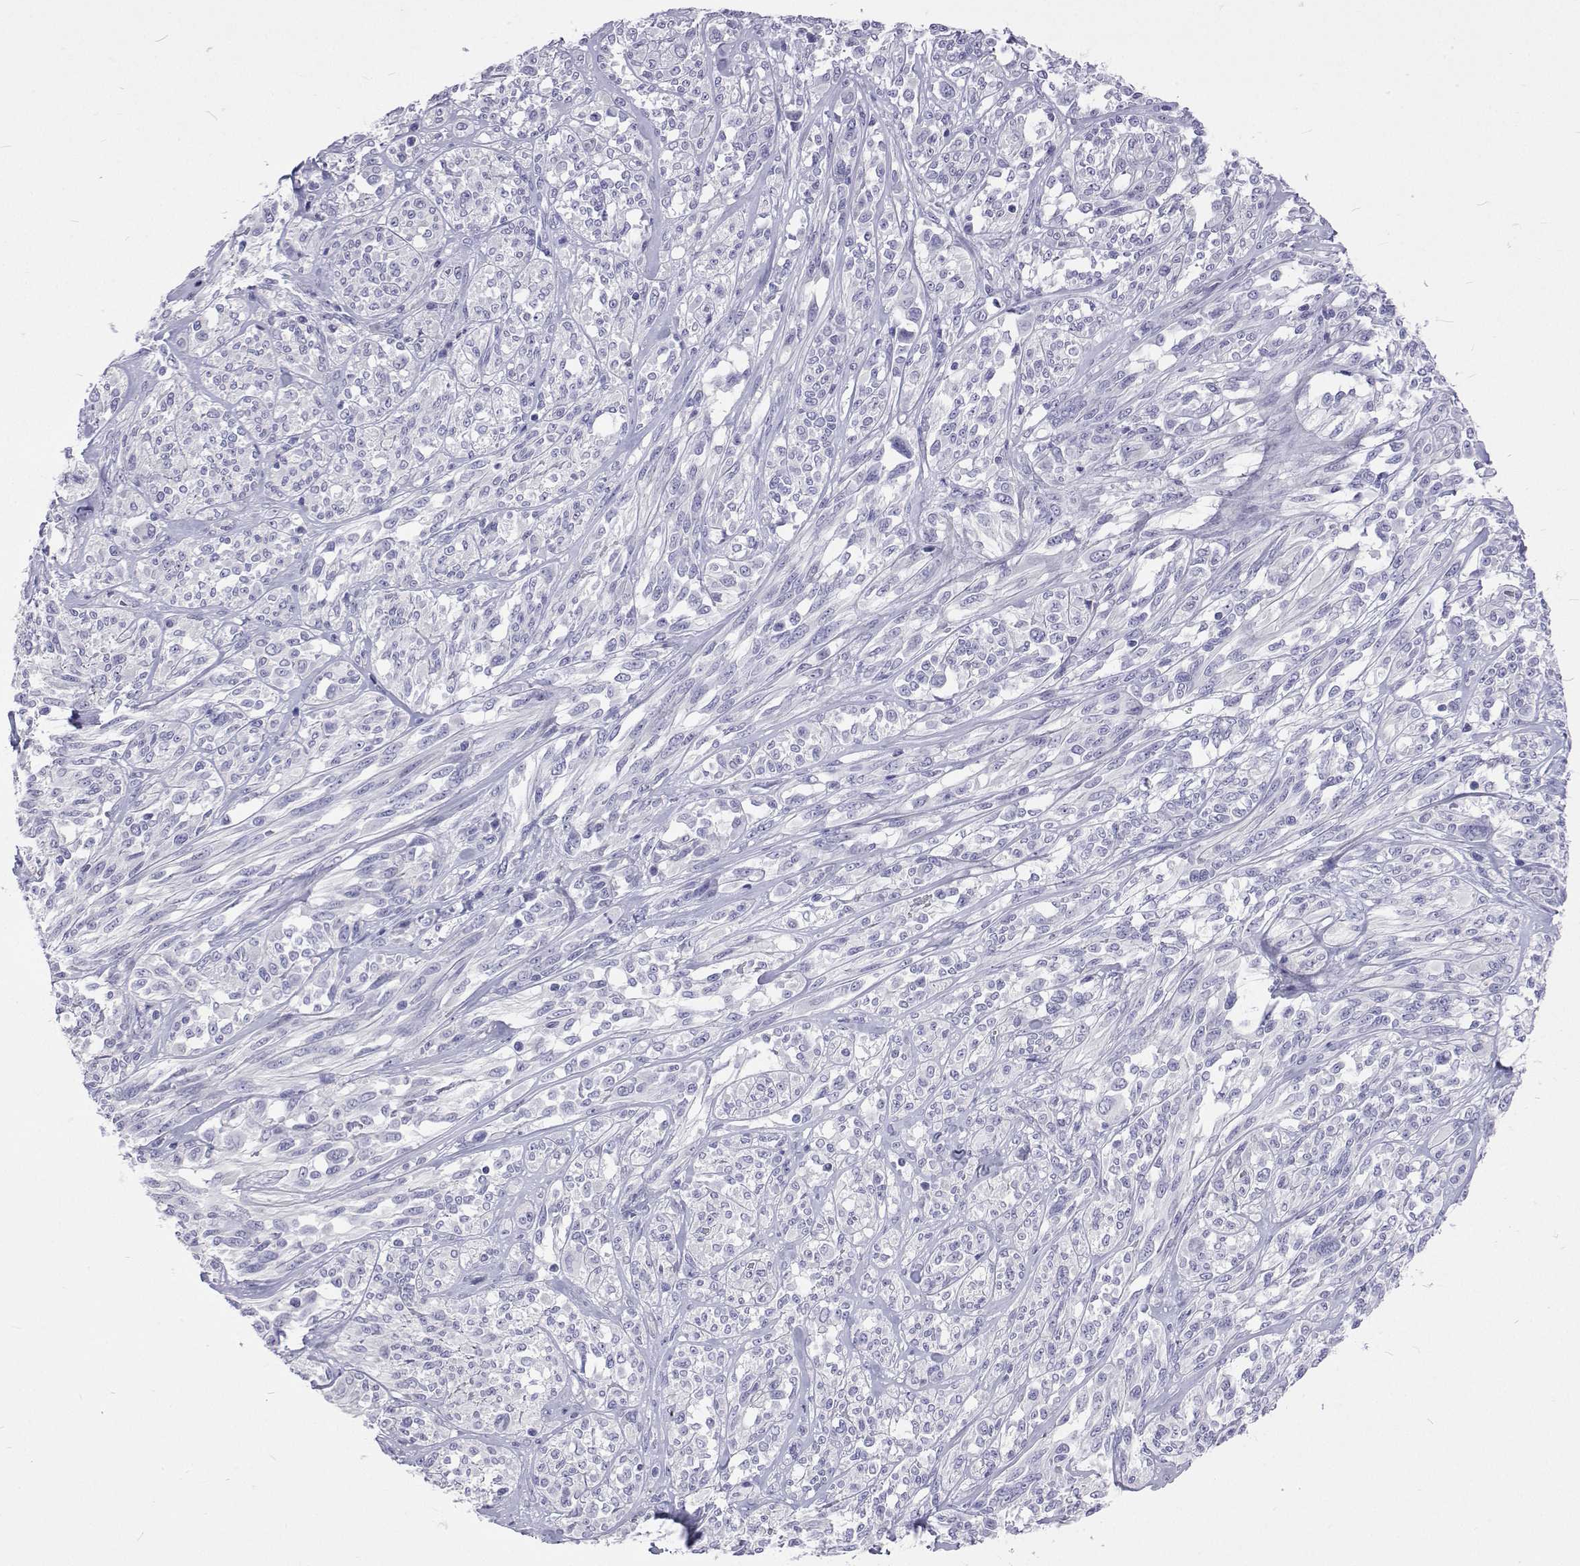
{"staining": {"intensity": "negative", "quantity": "none", "location": "none"}, "tissue": "melanoma", "cell_type": "Tumor cells", "image_type": "cancer", "snomed": [{"axis": "morphology", "description": "Malignant melanoma, NOS"}, {"axis": "topography", "description": "Skin"}], "caption": "Immunohistochemistry (IHC) histopathology image of neoplastic tissue: malignant melanoma stained with DAB (3,3'-diaminobenzidine) displays no significant protein expression in tumor cells.", "gene": "UMODL1", "patient": {"sex": "female", "age": 91}}